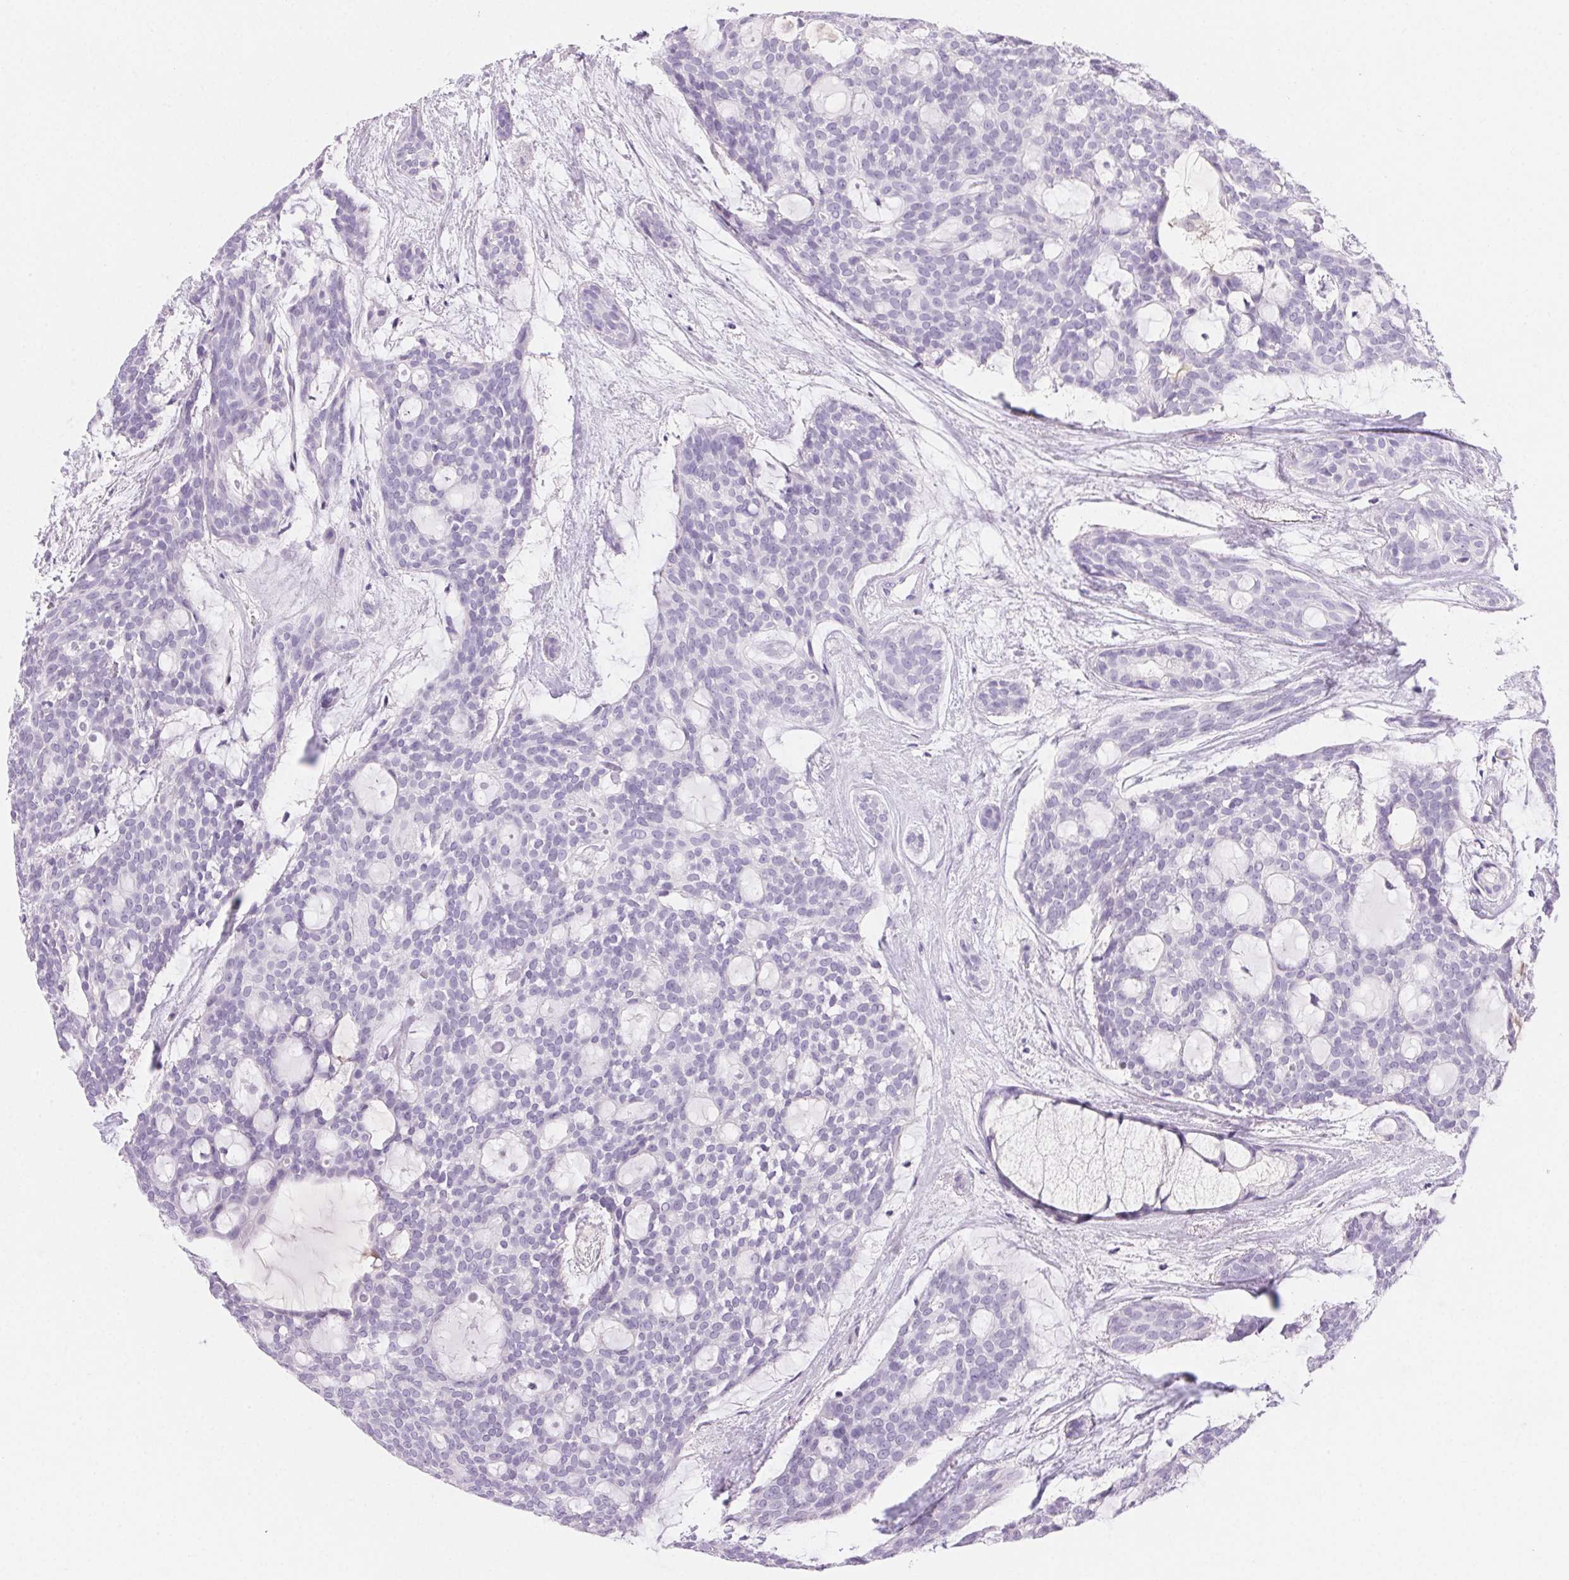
{"staining": {"intensity": "negative", "quantity": "none", "location": "none"}, "tissue": "head and neck cancer", "cell_type": "Tumor cells", "image_type": "cancer", "snomed": [{"axis": "morphology", "description": "Adenocarcinoma, NOS"}, {"axis": "topography", "description": "Head-Neck"}], "caption": "This is an immunohistochemistry (IHC) micrograph of human head and neck cancer (adenocarcinoma). There is no positivity in tumor cells.", "gene": "PADI4", "patient": {"sex": "male", "age": 66}}